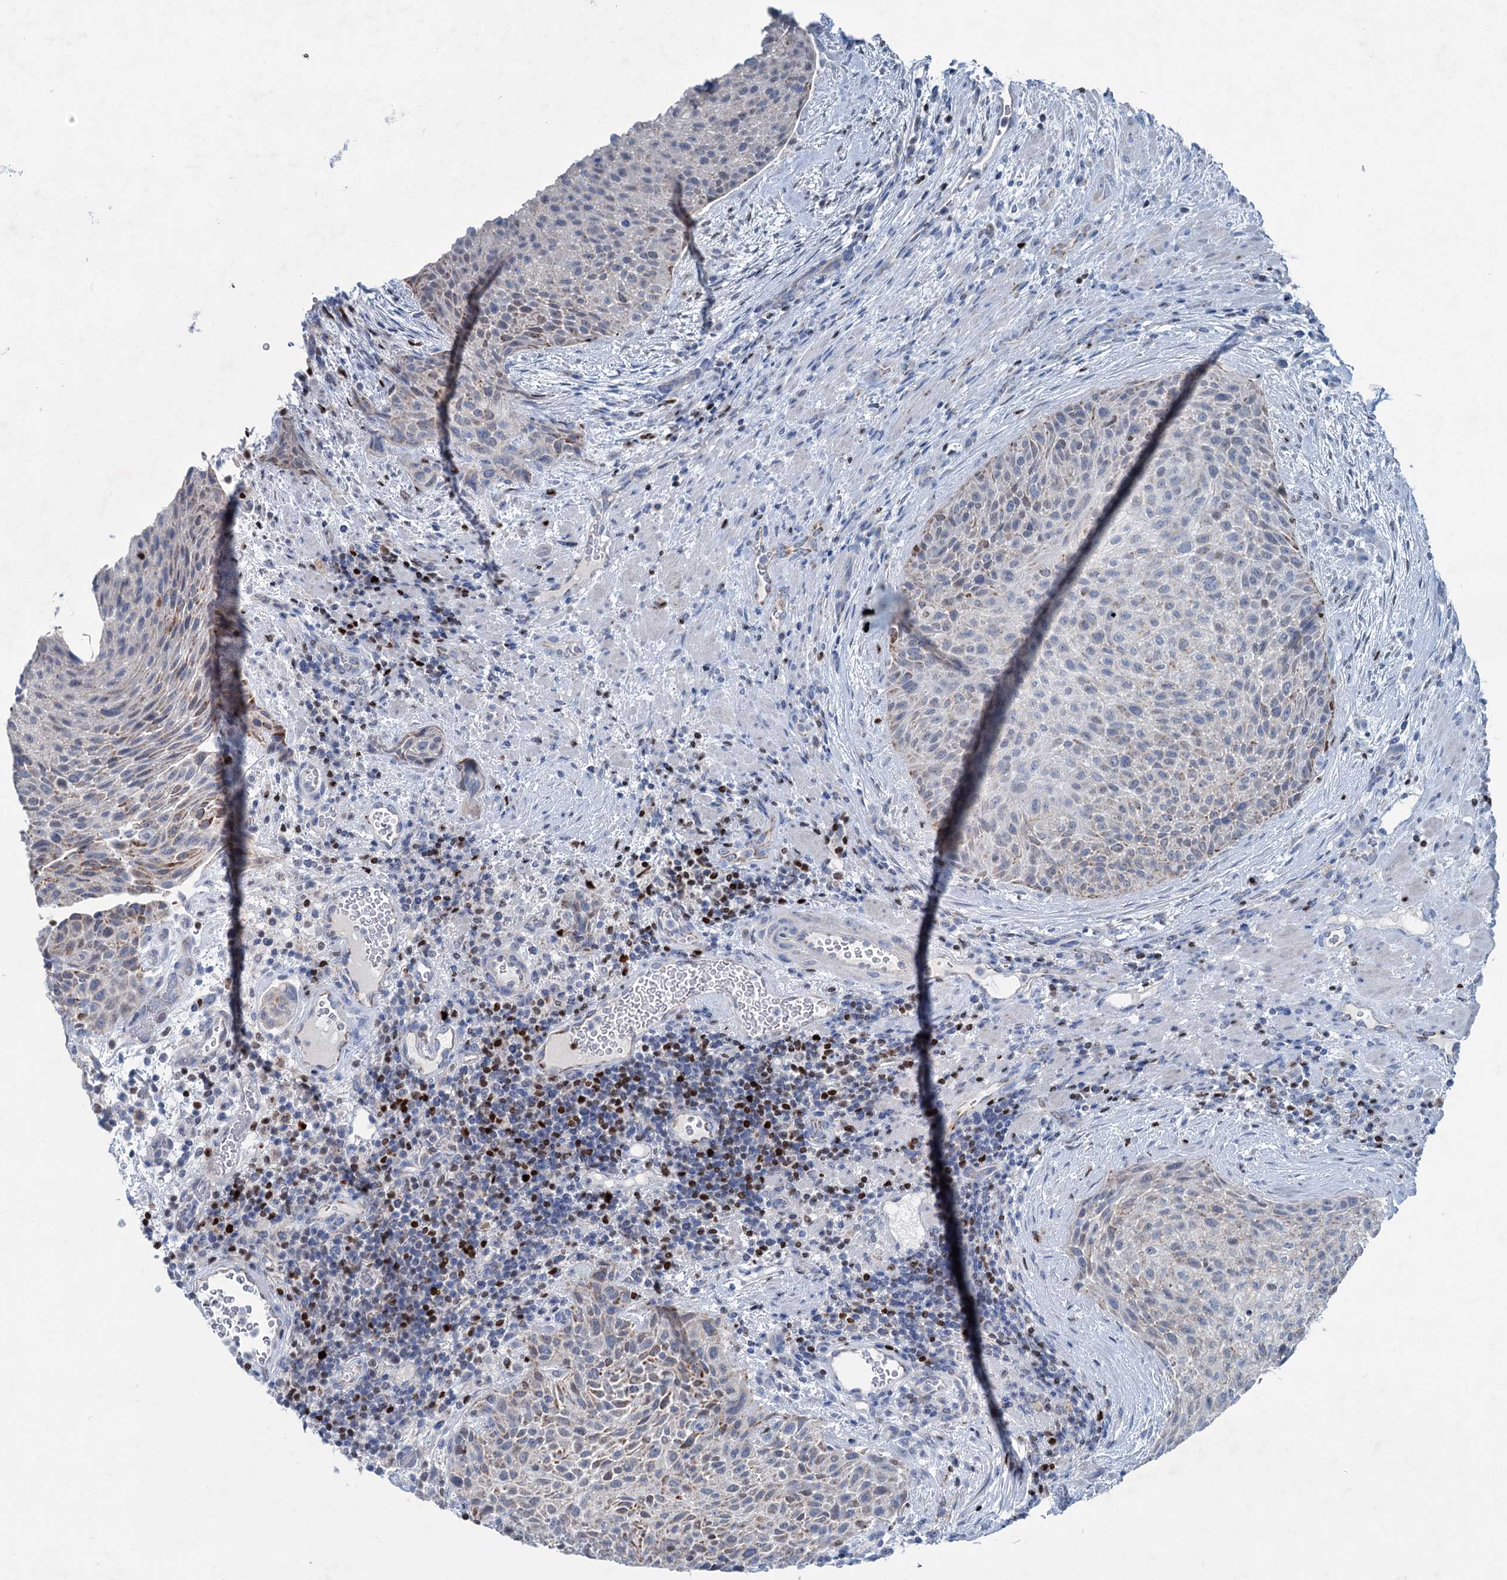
{"staining": {"intensity": "weak", "quantity": "25%-75%", "location": "cytoplasmic/membranous"}, "tissue": "urothelial cancer", "cell_type": "Tumor cells", "image_type": "cancer", "snomed": [{"axis": "morphology", "description": "Normal tissue, NOS"}, {"axis": "morphology", "description": "Urothelial carcinoma, NOS"}, {"axis": "topography", "description": "Urinary bladder"}, {"axis": "topography", "description": "Peripheral nerve tissue"}], "caption": "Transitional cell carcinoma stained for a protein (brown) displays weak cytoplasmic/membranous positive staining in about 25%-75% of tumor cells.", "gene": "ELP4", "patient": {"sex": "male", "age": 35}}